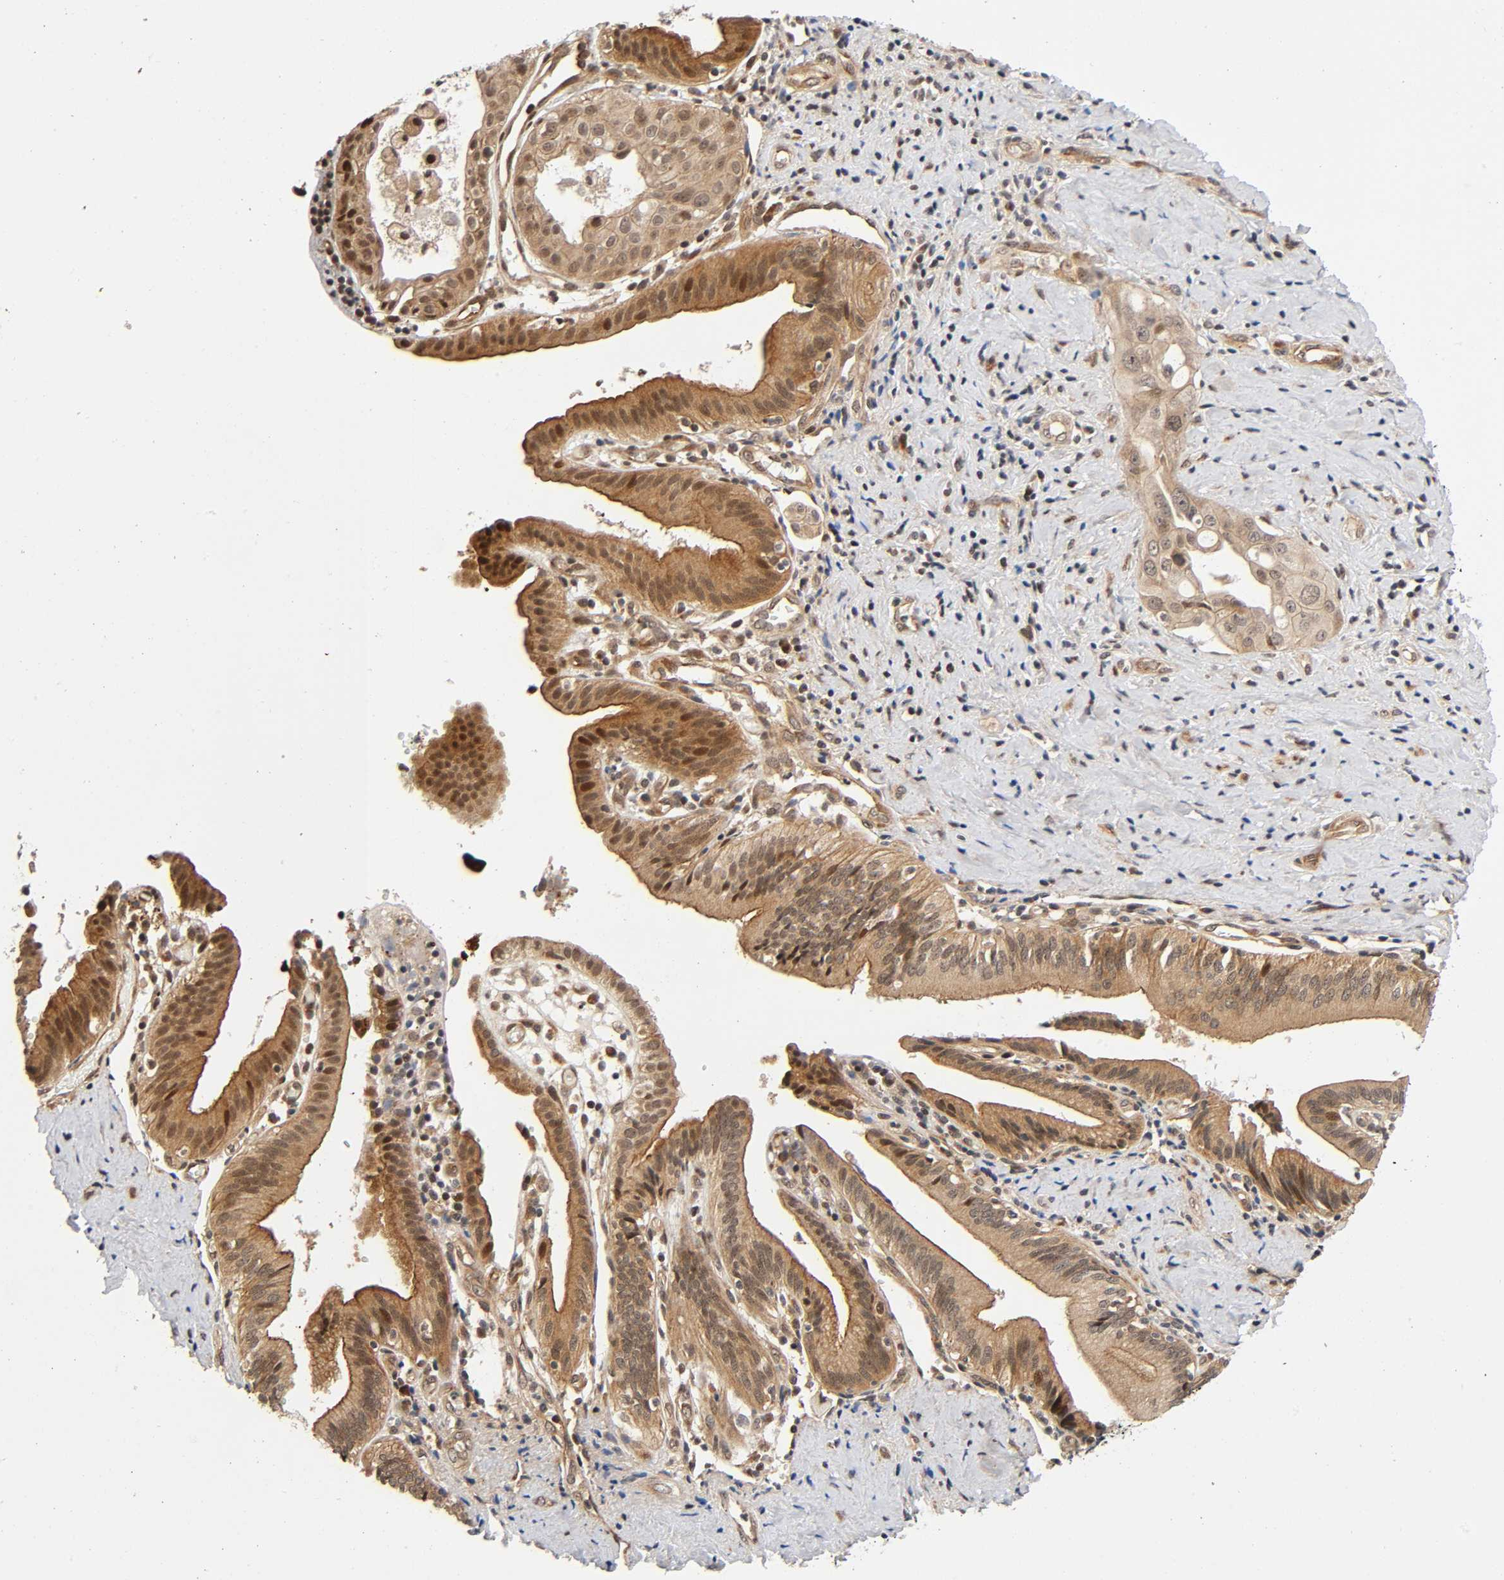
{"staining": {"intensity": "weak", "quantity": ">75%", "location": "cytoplasmic/membranous,nuclear"}, "tissue": "pancreatic cancer", "cell_type": "Tumor cells", "image_type": "cancer", "snomed": [{"axis": "morphology", "description": "Adenocarcinoma, NOS"}, {"axis": "topography", "description": "Pancreas"}], "caption": "About >75% of tumor cells in pancreatic cancer (adenocarcinoma) reveal weak cytoplasmic/membranous and nuclear protein staining as visualized by brown immunohistochemical staining.", "gene": "IQCJ-SCHIP1", "patient": {"sex": "female", "age": 60}}